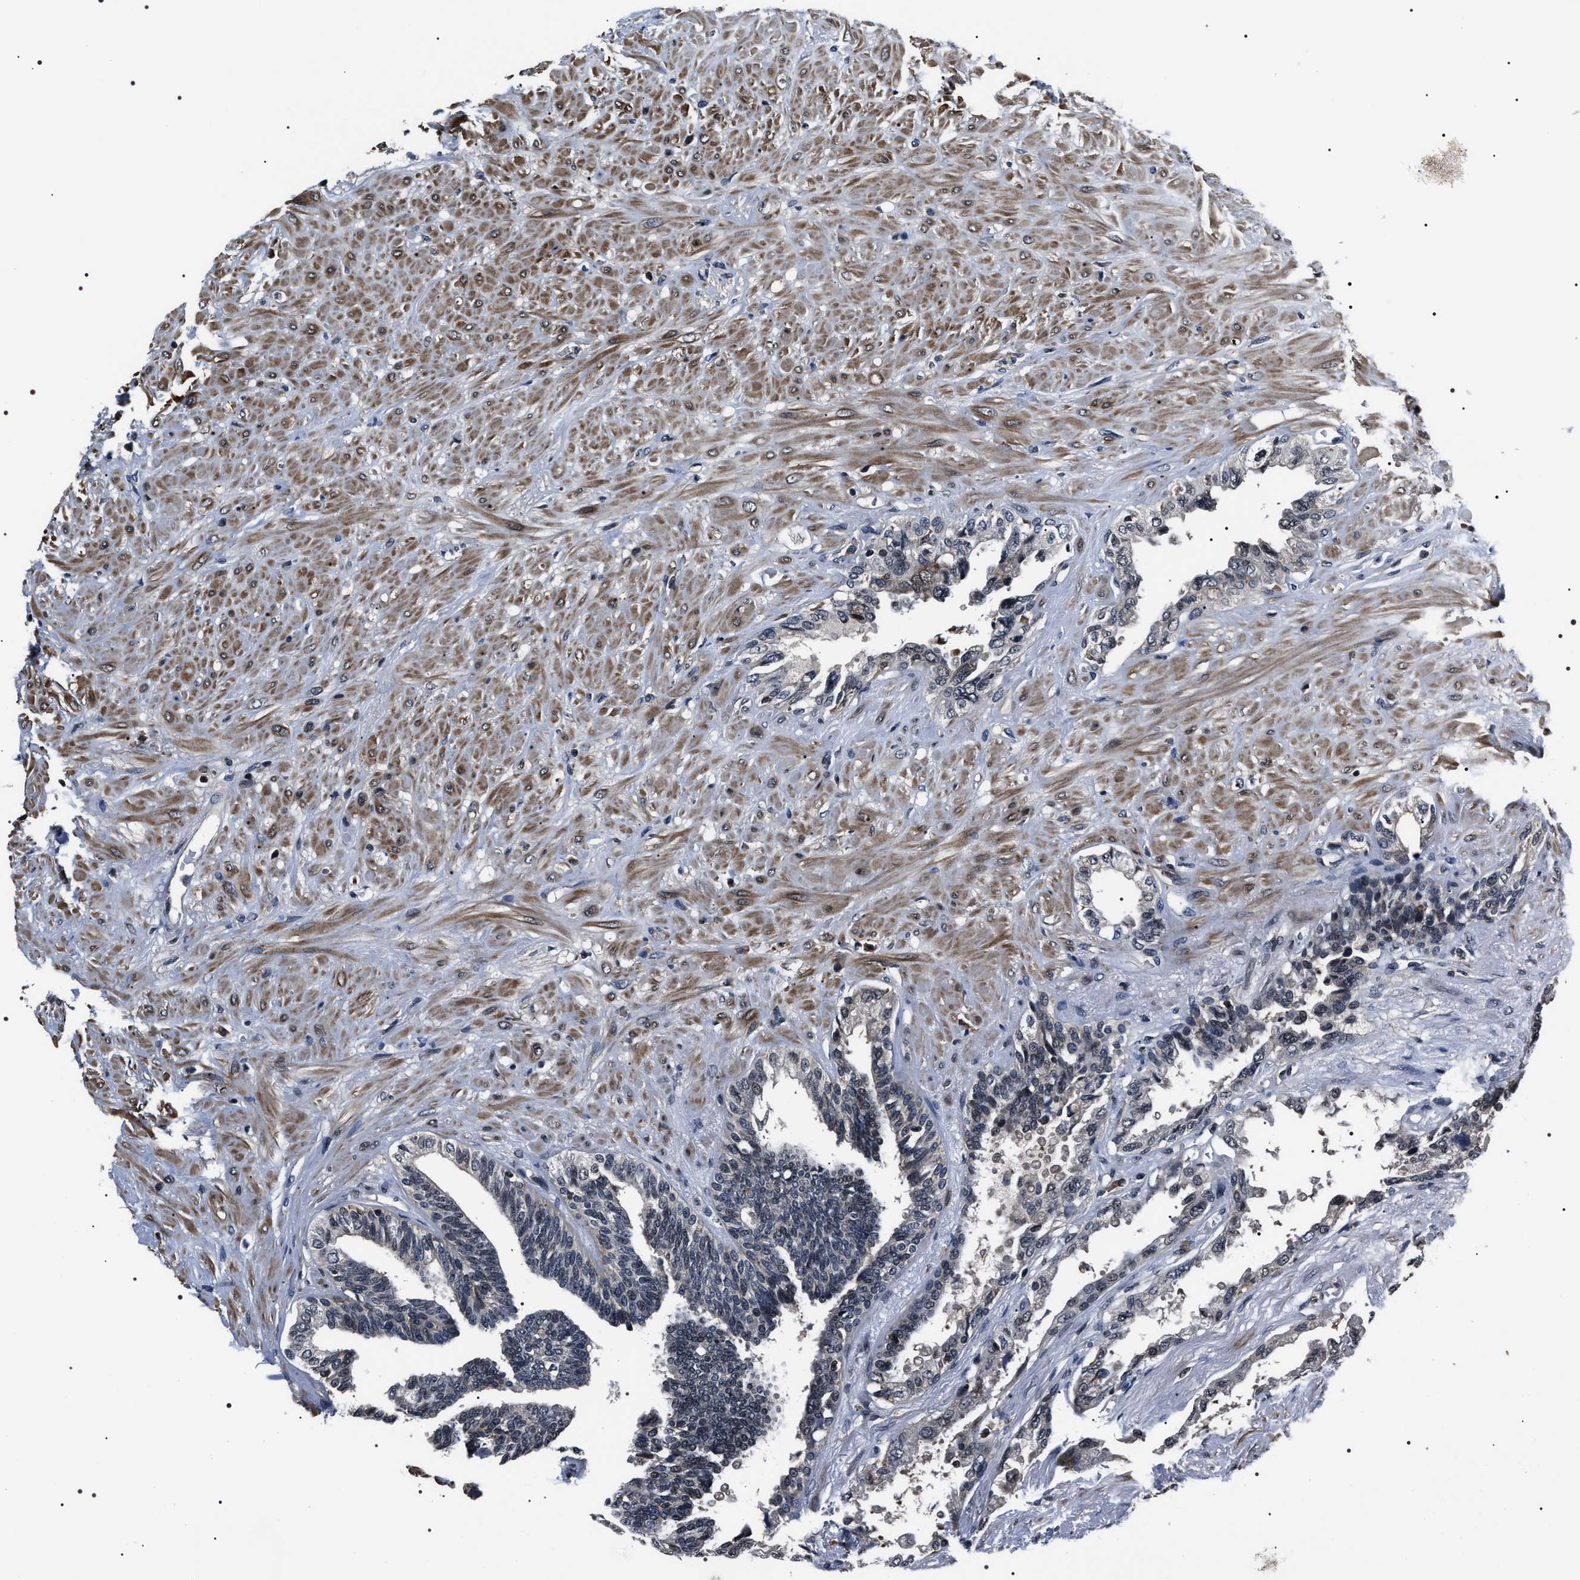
{"staining": {"intensity": "weak", "quantity": "<25%", "location": "cytoplasmic/membranous,nuclear"}, "tissue": "seminal vesicle", "cell_type": "Glandular cells", "image_type": "normal", "snomed": [{"axis": "morphology", "description": "Normal tissue, NOS"}, {"axis": "topography", "description": "Seminal veicle"}], "caption": "IHC micrograph of unremarkable seminal vesicle: human seminal vesicle stained with DAB (3,3'-diaminobenzidine) exhibits no significant protein positivity in glandular cells. Nuclei are stained in blue.", "gene": "SIPA1", "patient": {"sex": "male", "age": 61}}